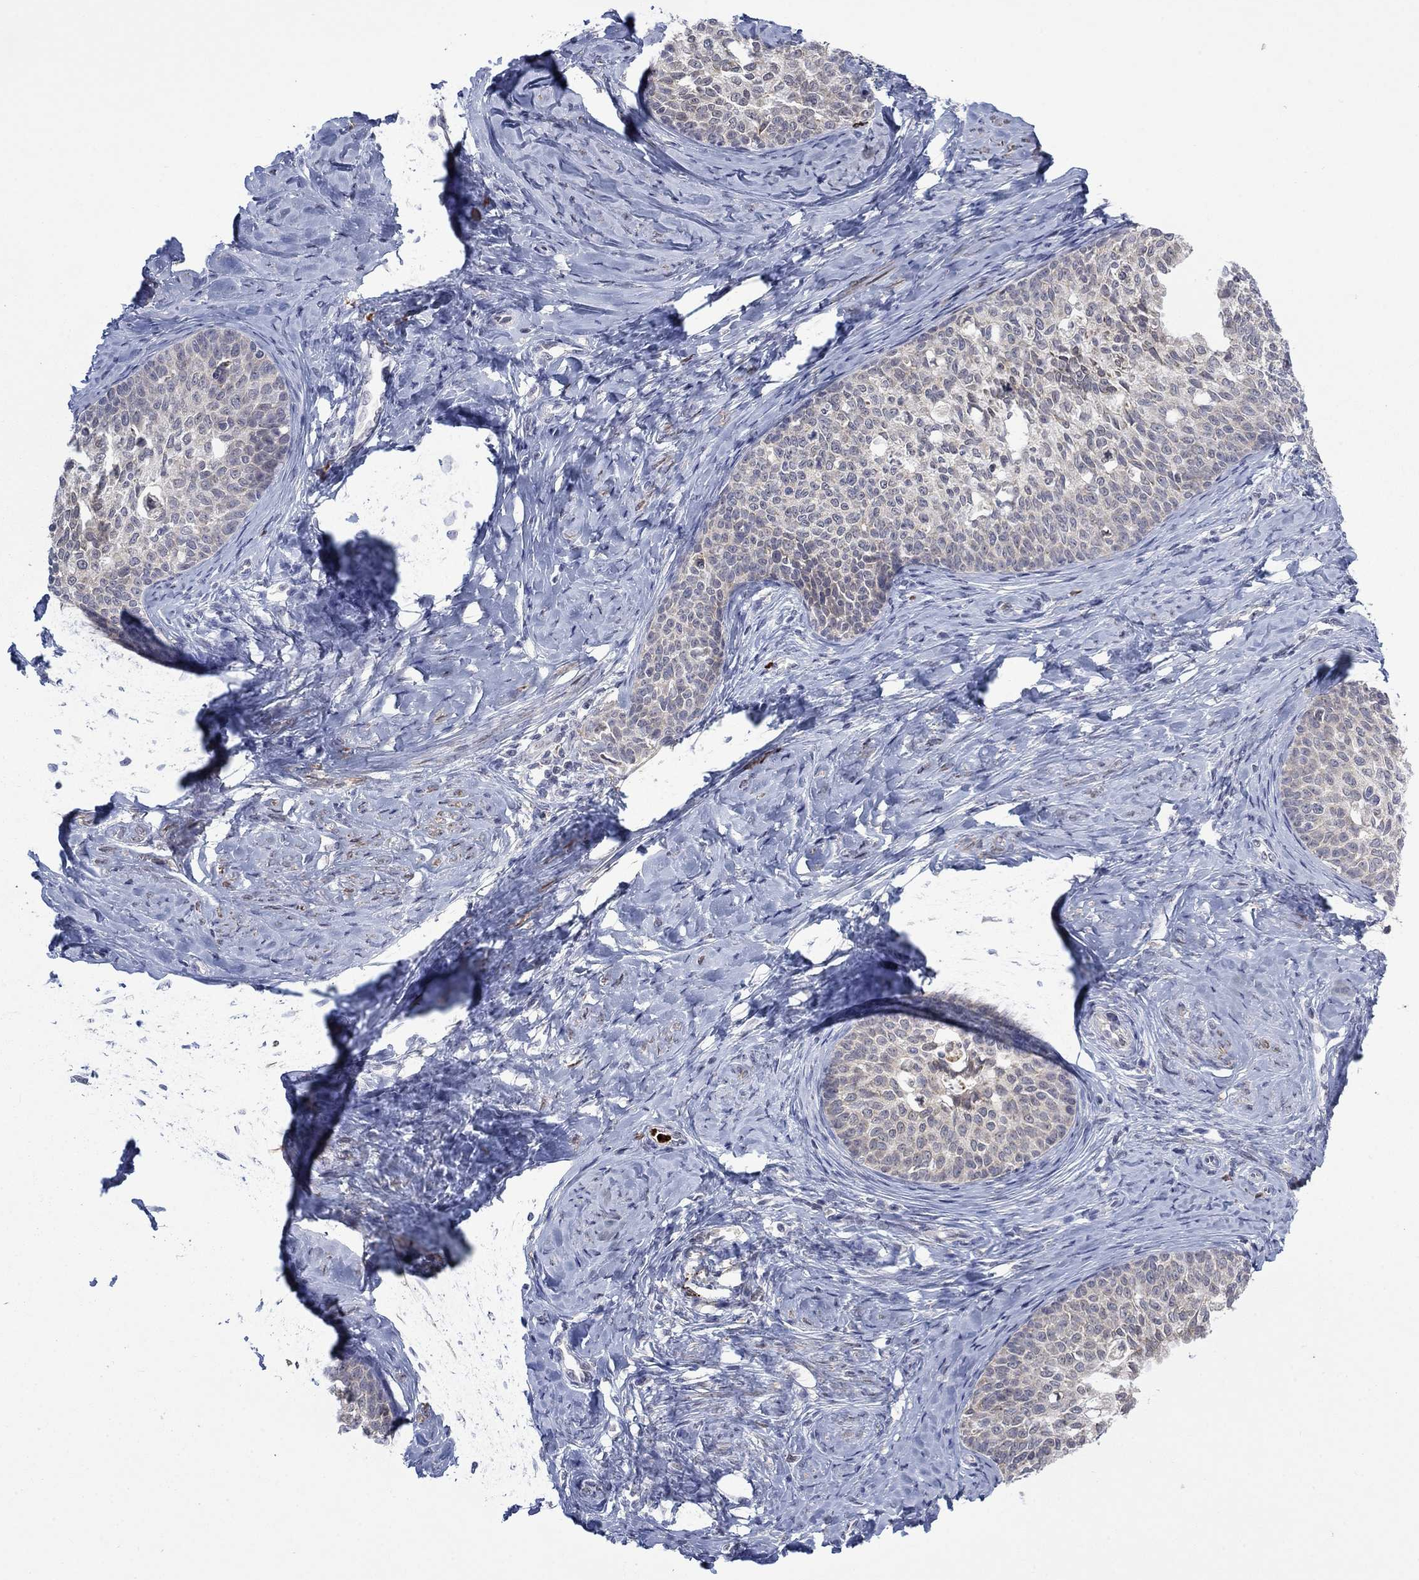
{"staining": {"intensity": "negative", "quantity": "none", "location": "none"}, "tissue": "cervical cancer", "cell_type": "Tumor cells", "image_type": "cancer", "snomed": [{"axis": "morphology", "description": "Squamous cell carcinoma, NOS"}, {"axis": "topography", "description": "Cervix"}], "caption": "IHC of squamous cell carcinoma (cervical) exhibits no expression in tumor cells.", "gene": "MTRFR", "patient": {"sex": "female", "age": 51}}